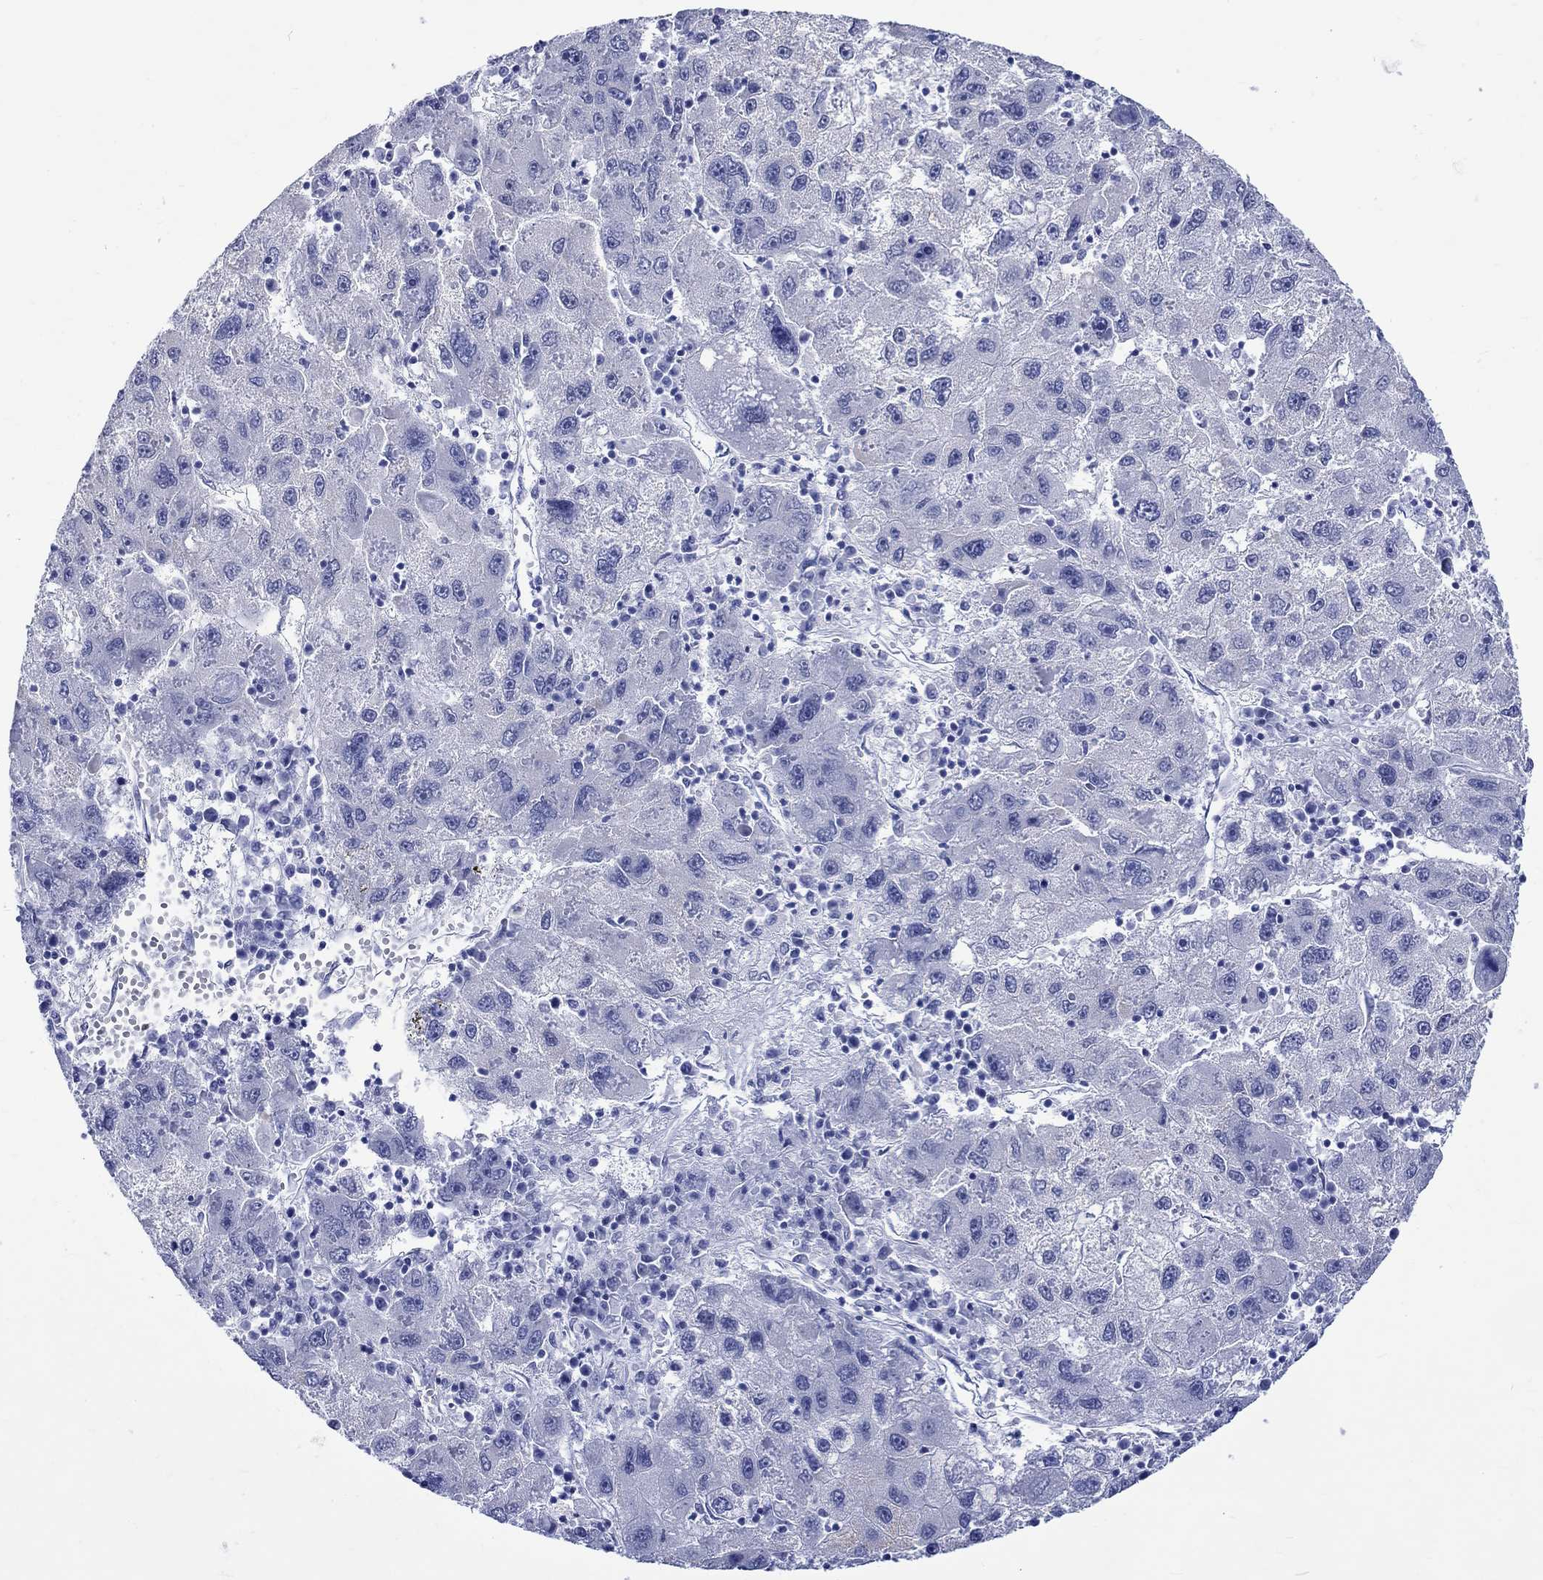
{"staining": {"intensity": "negative", "quantity": "none", "location": "none"}, "tissue": "liver cancer", "cell_type": "Tumor cells", "image_type": "cancer", "snomed": [{"axis": "morphology", "description": "Carcinoma, Hepatocellular, NOS"}, {"axis": "topography", "description": "Liver"}], "caption": "Immunohistochemistry (IHC) histopathology image of human hepatocellular carcinoma (liver) stained for a protein (brown), which exhibits no expression in tumor cells.", "gene": "SH2D7", "patient": {"sex": "male", "age": 75}}